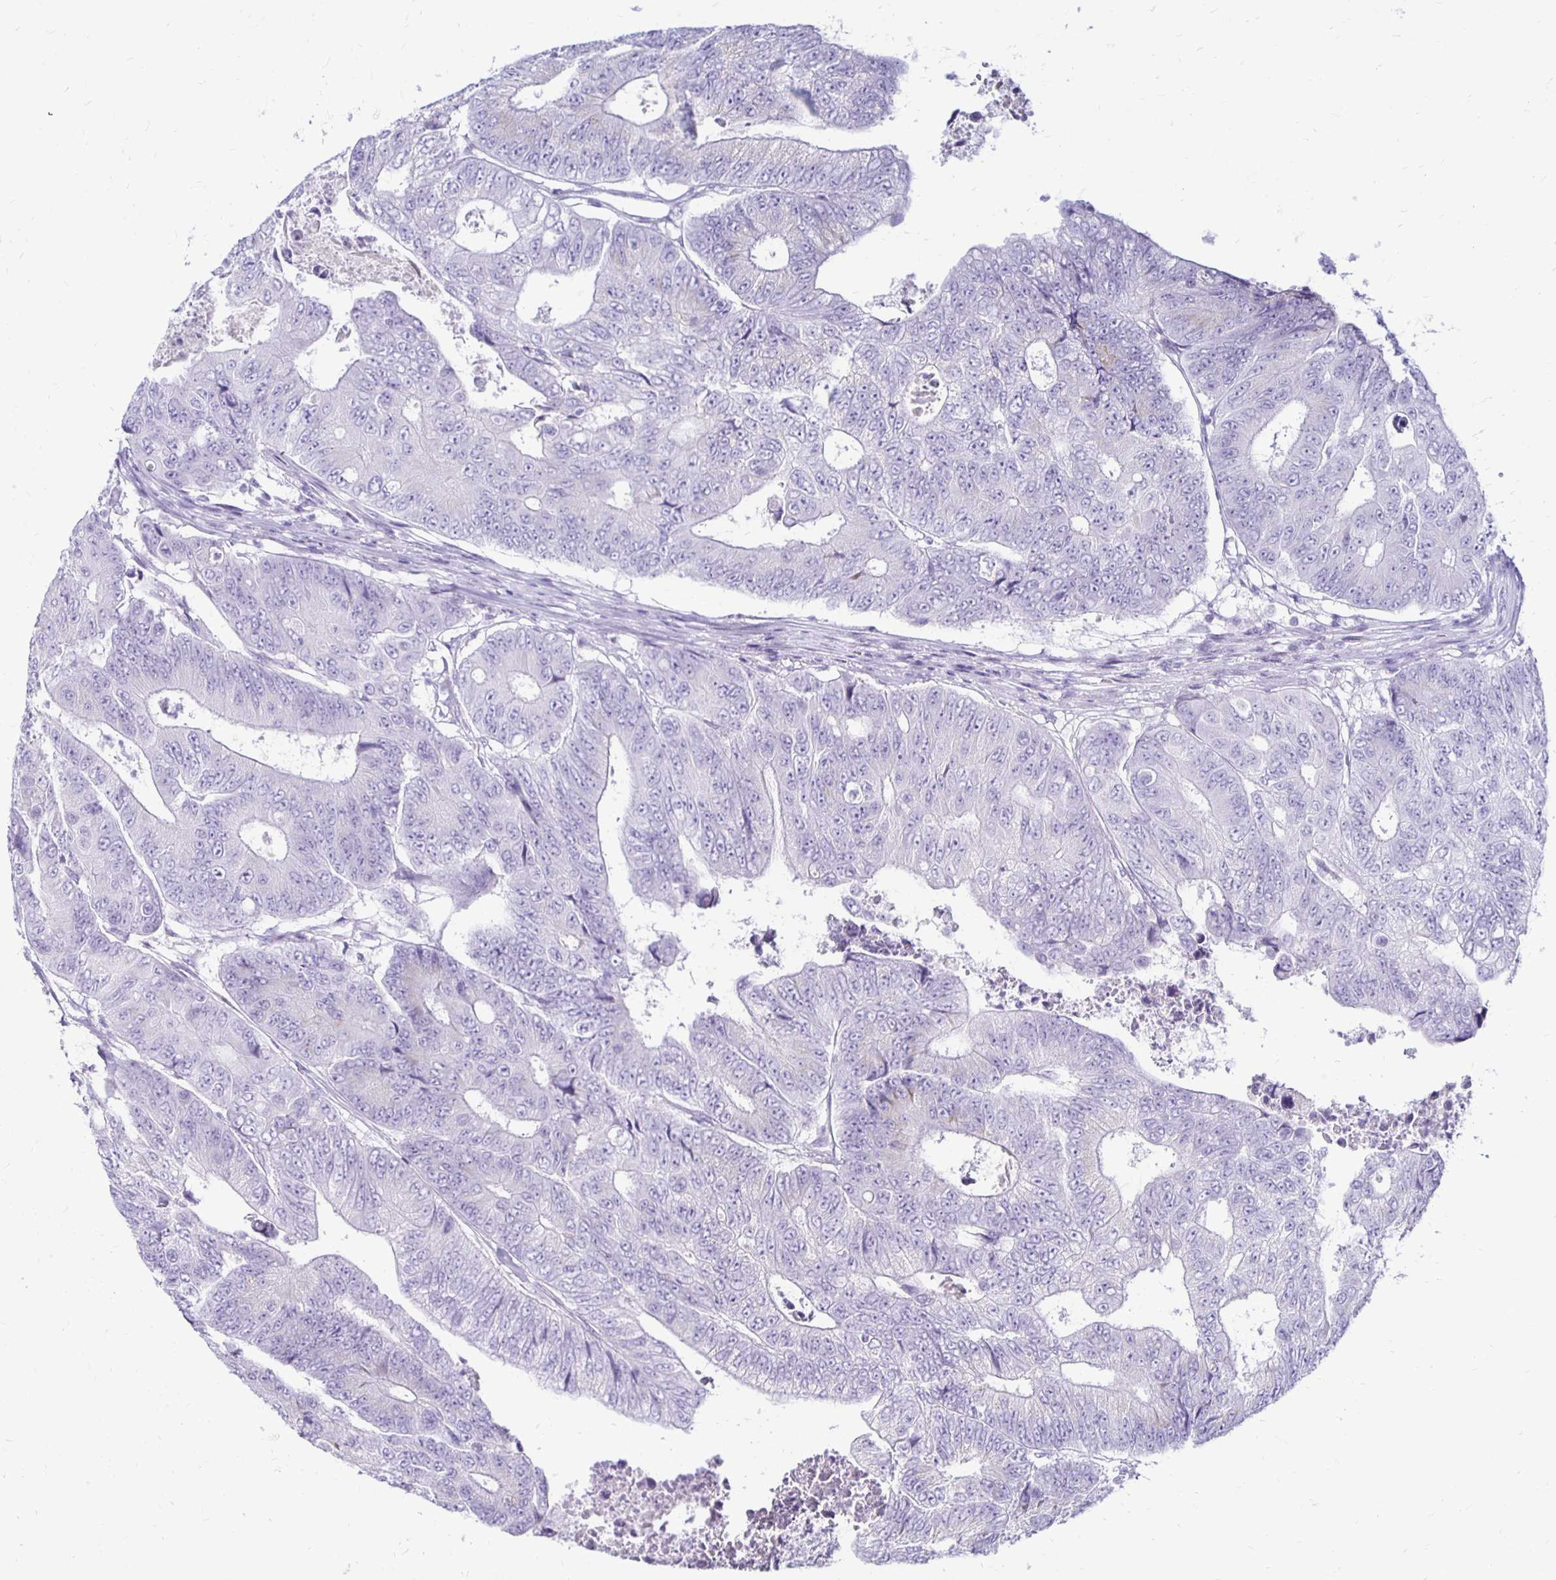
{"staining": {"intensity": "negative", "quantity": "none", "location": "none"}, "tissue": "colorectal cancer", "cell_type": "Tumor cells", "image_type": "cancer", "snomed": [{"axis": "morphology", "description": "Adenocarcinoma, NOS"}, {"axis": "topography", "description": "Colon"}], "caption": "Immunohistochemistry histopathology image of neoplastic tissue: colorectal cancer stained with DAB (3,3'-diaminobenzidine) exhibits no significant protein staining in tumor cells.", "gene": "RYR1", "patient": {"sex": "female", "age": 48}}